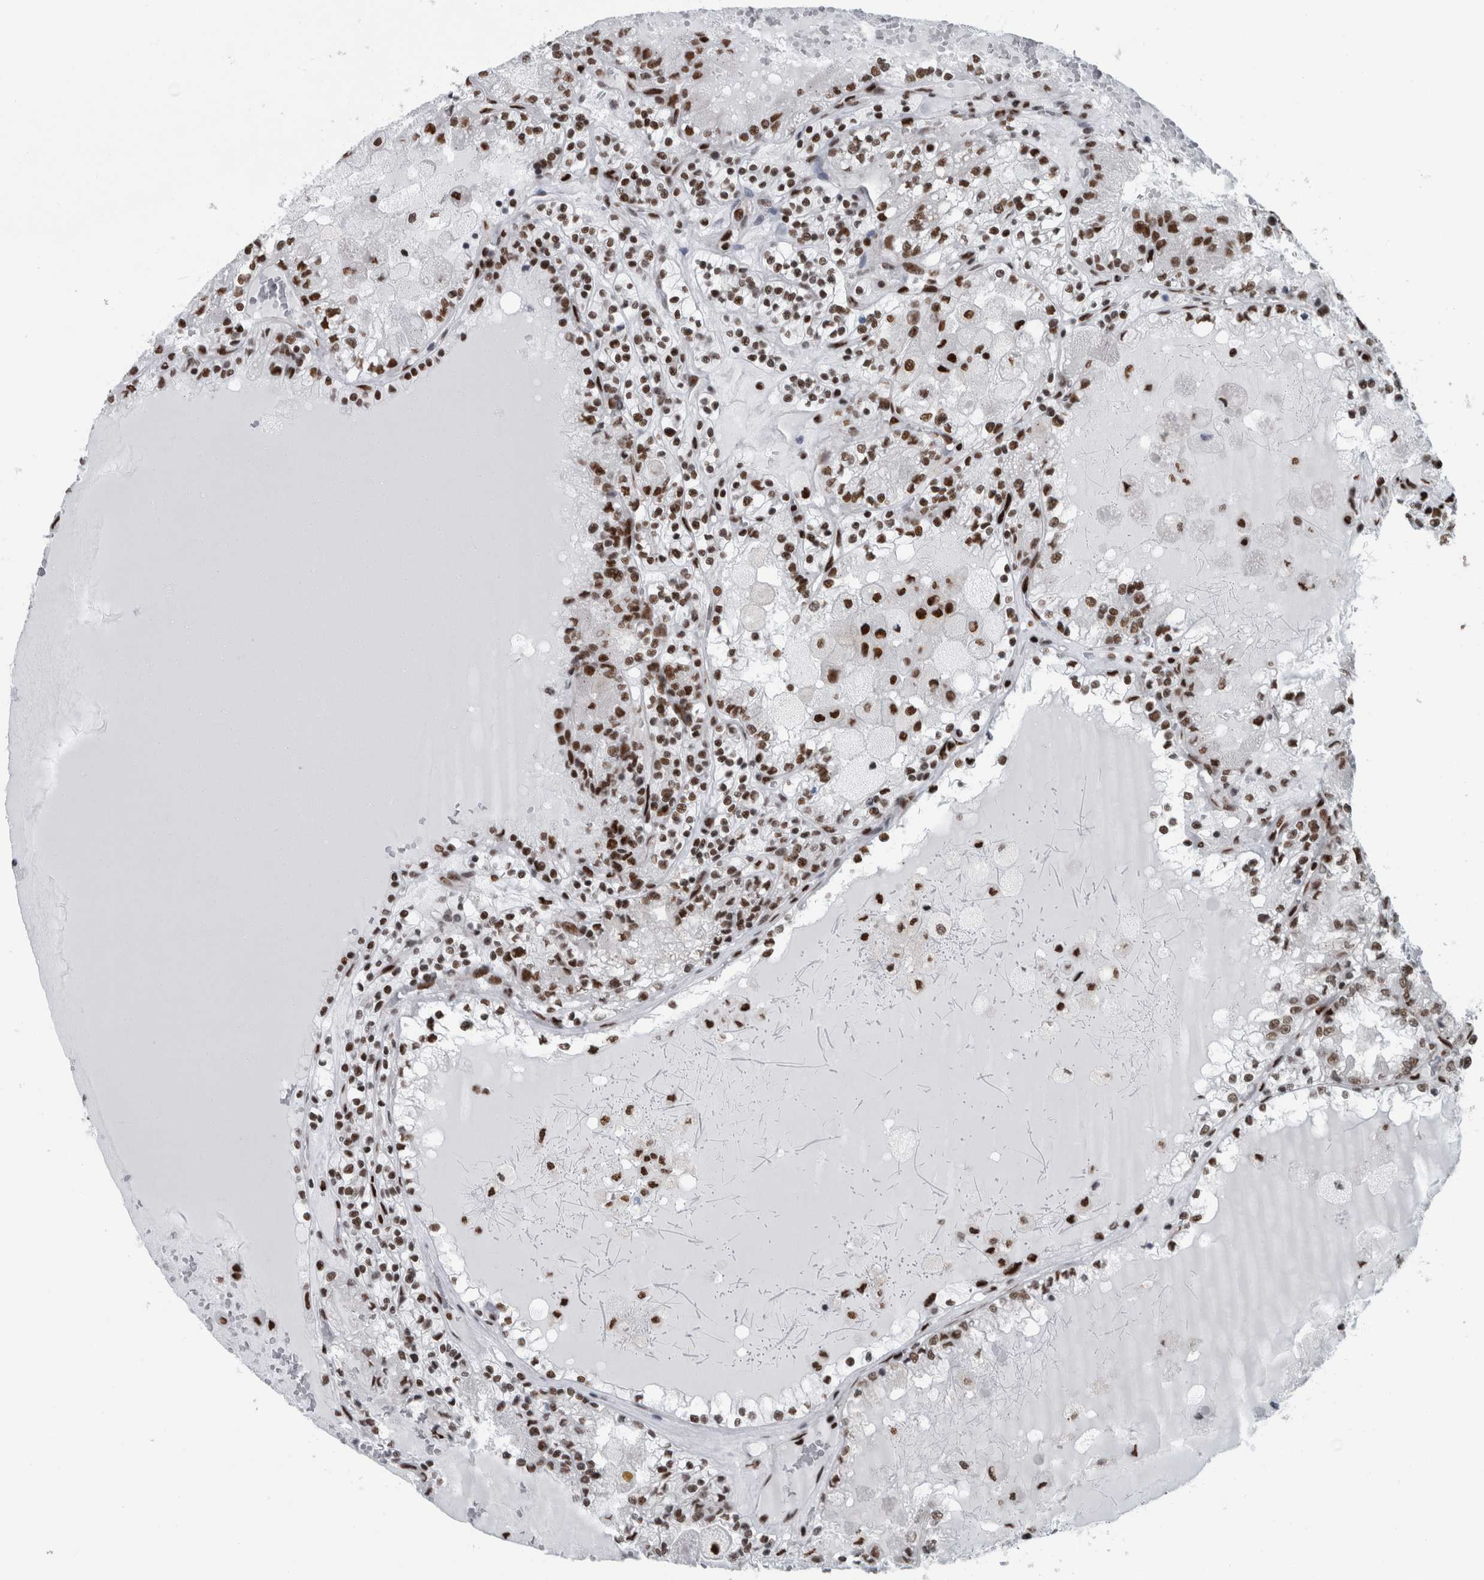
{"staining": {"intensity": "moderate", "quantity": ">75%", "location": "nuclear"}, "tissue": "renal cancer", "cell_type": "Tumor cells", "image_type": "cancer", "snomed": [{"axis": "morphology", "description": "Adenocarcinoma, NOS"}, {"axis": "topography", "description": "Kidney"}], "caption": "IHC photomicrograph of renal cancer (adenocarcinoma) stained for a protein (brown), which exhibits medium levels of moderate nuclear staining in approximately >75% of tumor cells.", "gene": "DNMT3A", "patient": {"sex": "female", "age": 56}}